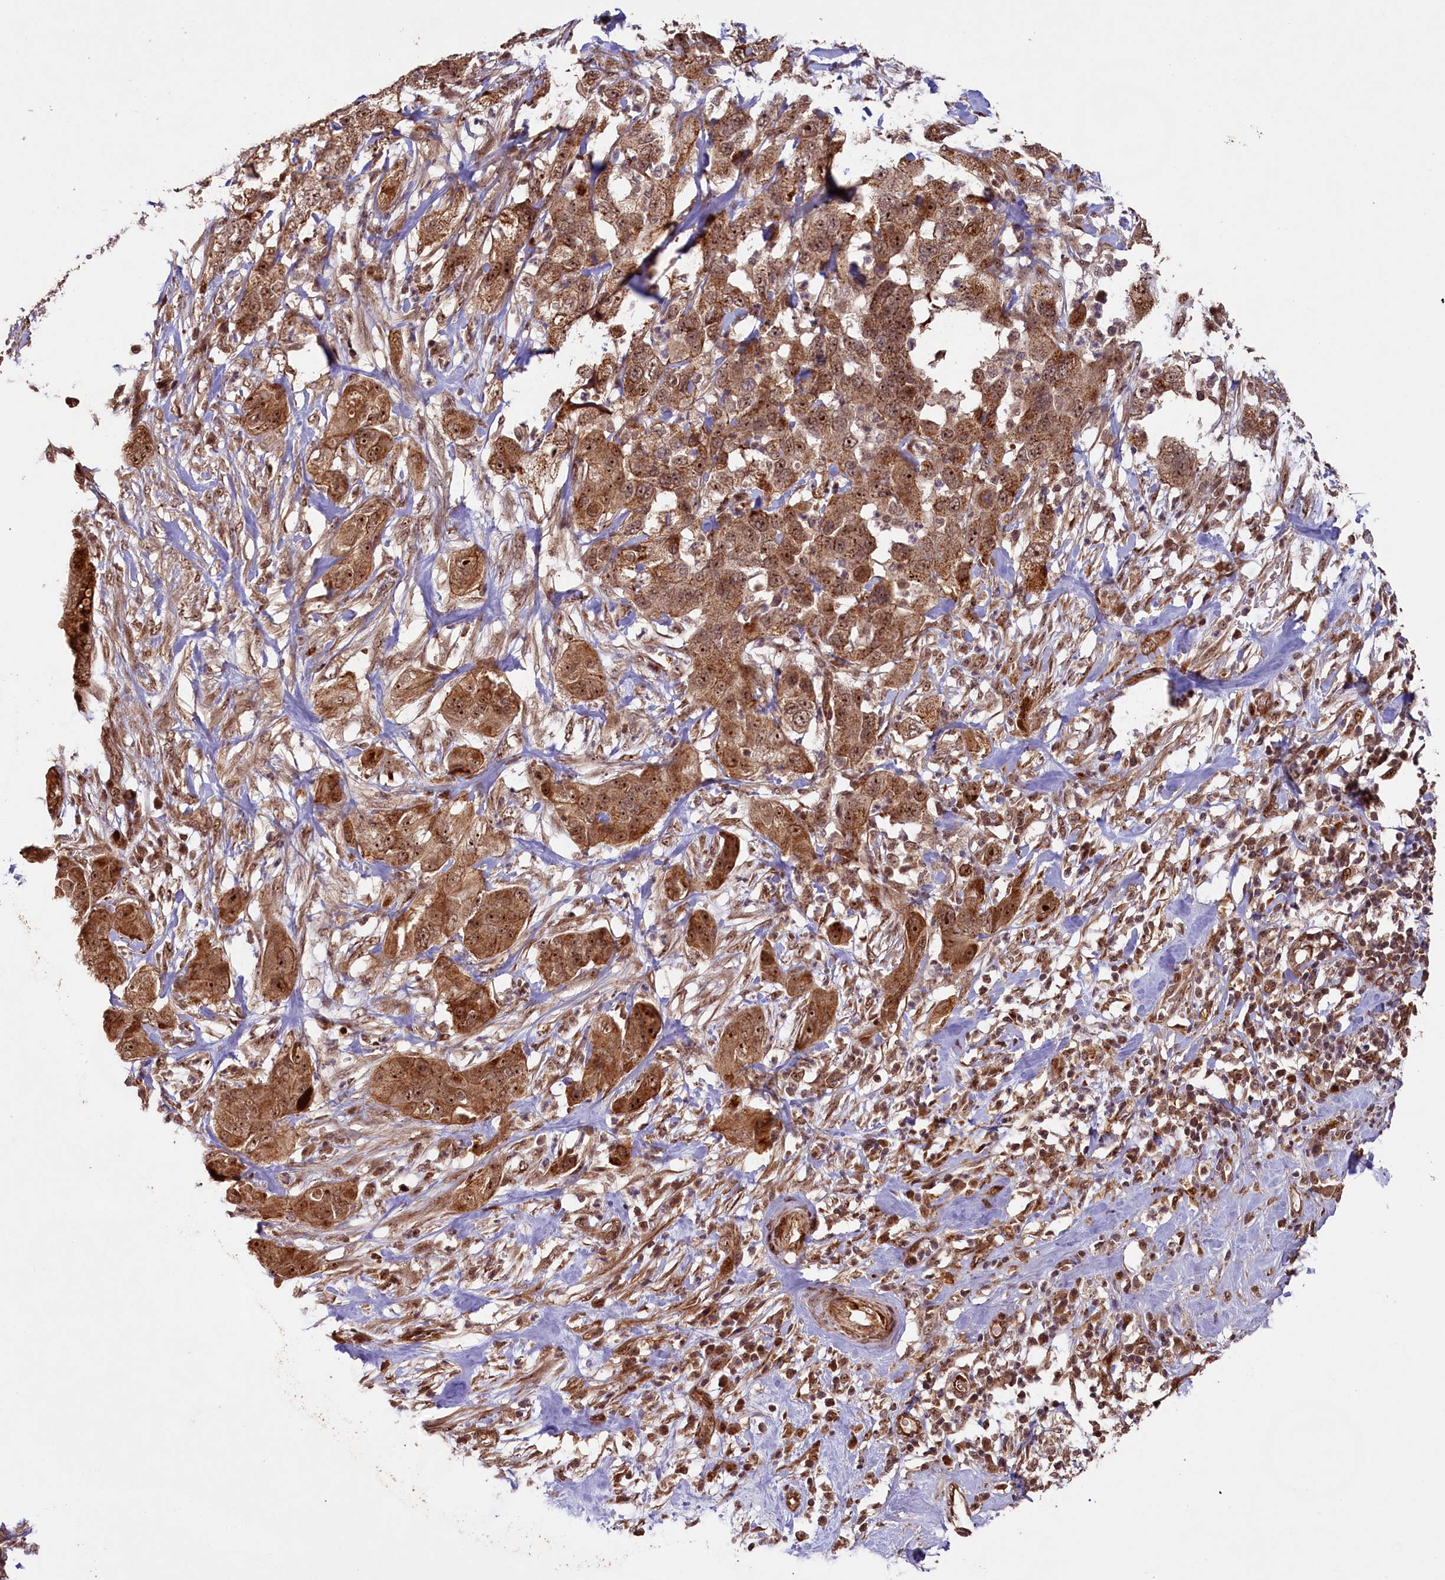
{"staining": {"intensity": "moderate", "quantity": ">75%", "location": "cytoplasmic/membranous,nuclear"}, "tissue": "pancreatic cancer", "cell_type": "Tumor cells", "image_type": "cancer", "snomed": [{"axis": "morphology", "description": "Adenocarcinoma, NOS"}, {"axis": "topography", "description": "Pancreas"}], "caption": "IHC staining of pancreatic adenocarcinoma, which exhibits medium levels of moderate cytoplasmic/membranous and nuclear expression in approximately >75% of tumor cells indicating moderate cytoplasmic/membranous and nuclear protein staining. The staining was performed using DAB (brown) for protein detection and nuclei were counterstained in hematoxylin (blue).", "gene": "SHPRH", "patient": {"sex": "female", "age": 78}}